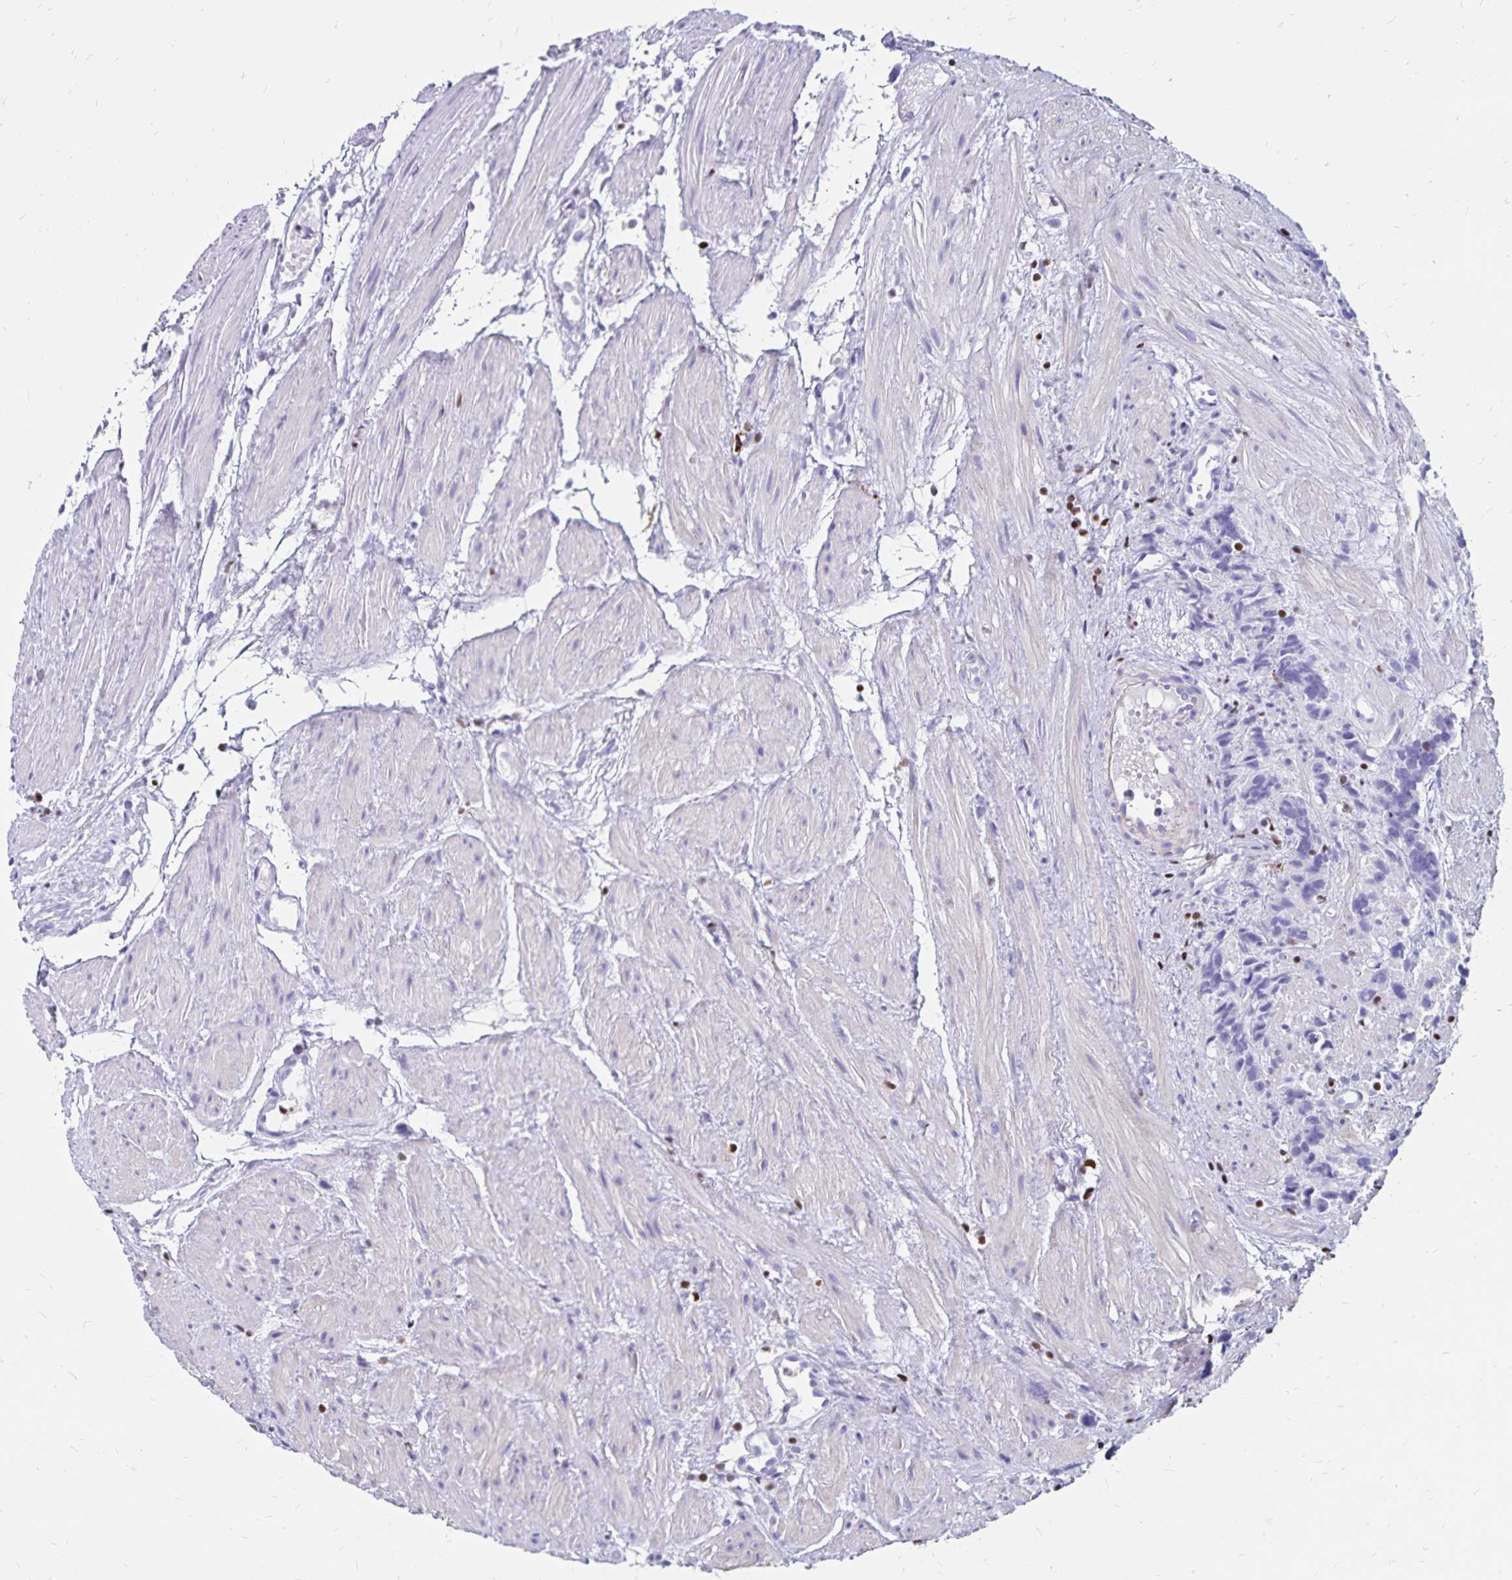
{"staining": {"intensity": "negative", "quantity": "none", "location": "none"}, "tissue": "prostate cancer", "cell_type": "Tumor cells", "image_type": "cancer", "snomed": [{"axis": "morphology", "description": "Adenocarcinoma, High grade"}, {"axis": "topography", "description": "Prostate"}], "caption": "An immunohistochemistry photomicrograph of high-grade adenocarcinoma (prostate) is shown. There is no staining in tumor cells of high-grade adenocarcinoma (prostate).", "gene": "IKZF1", "patient": {"sex": "male", "age": 68}}